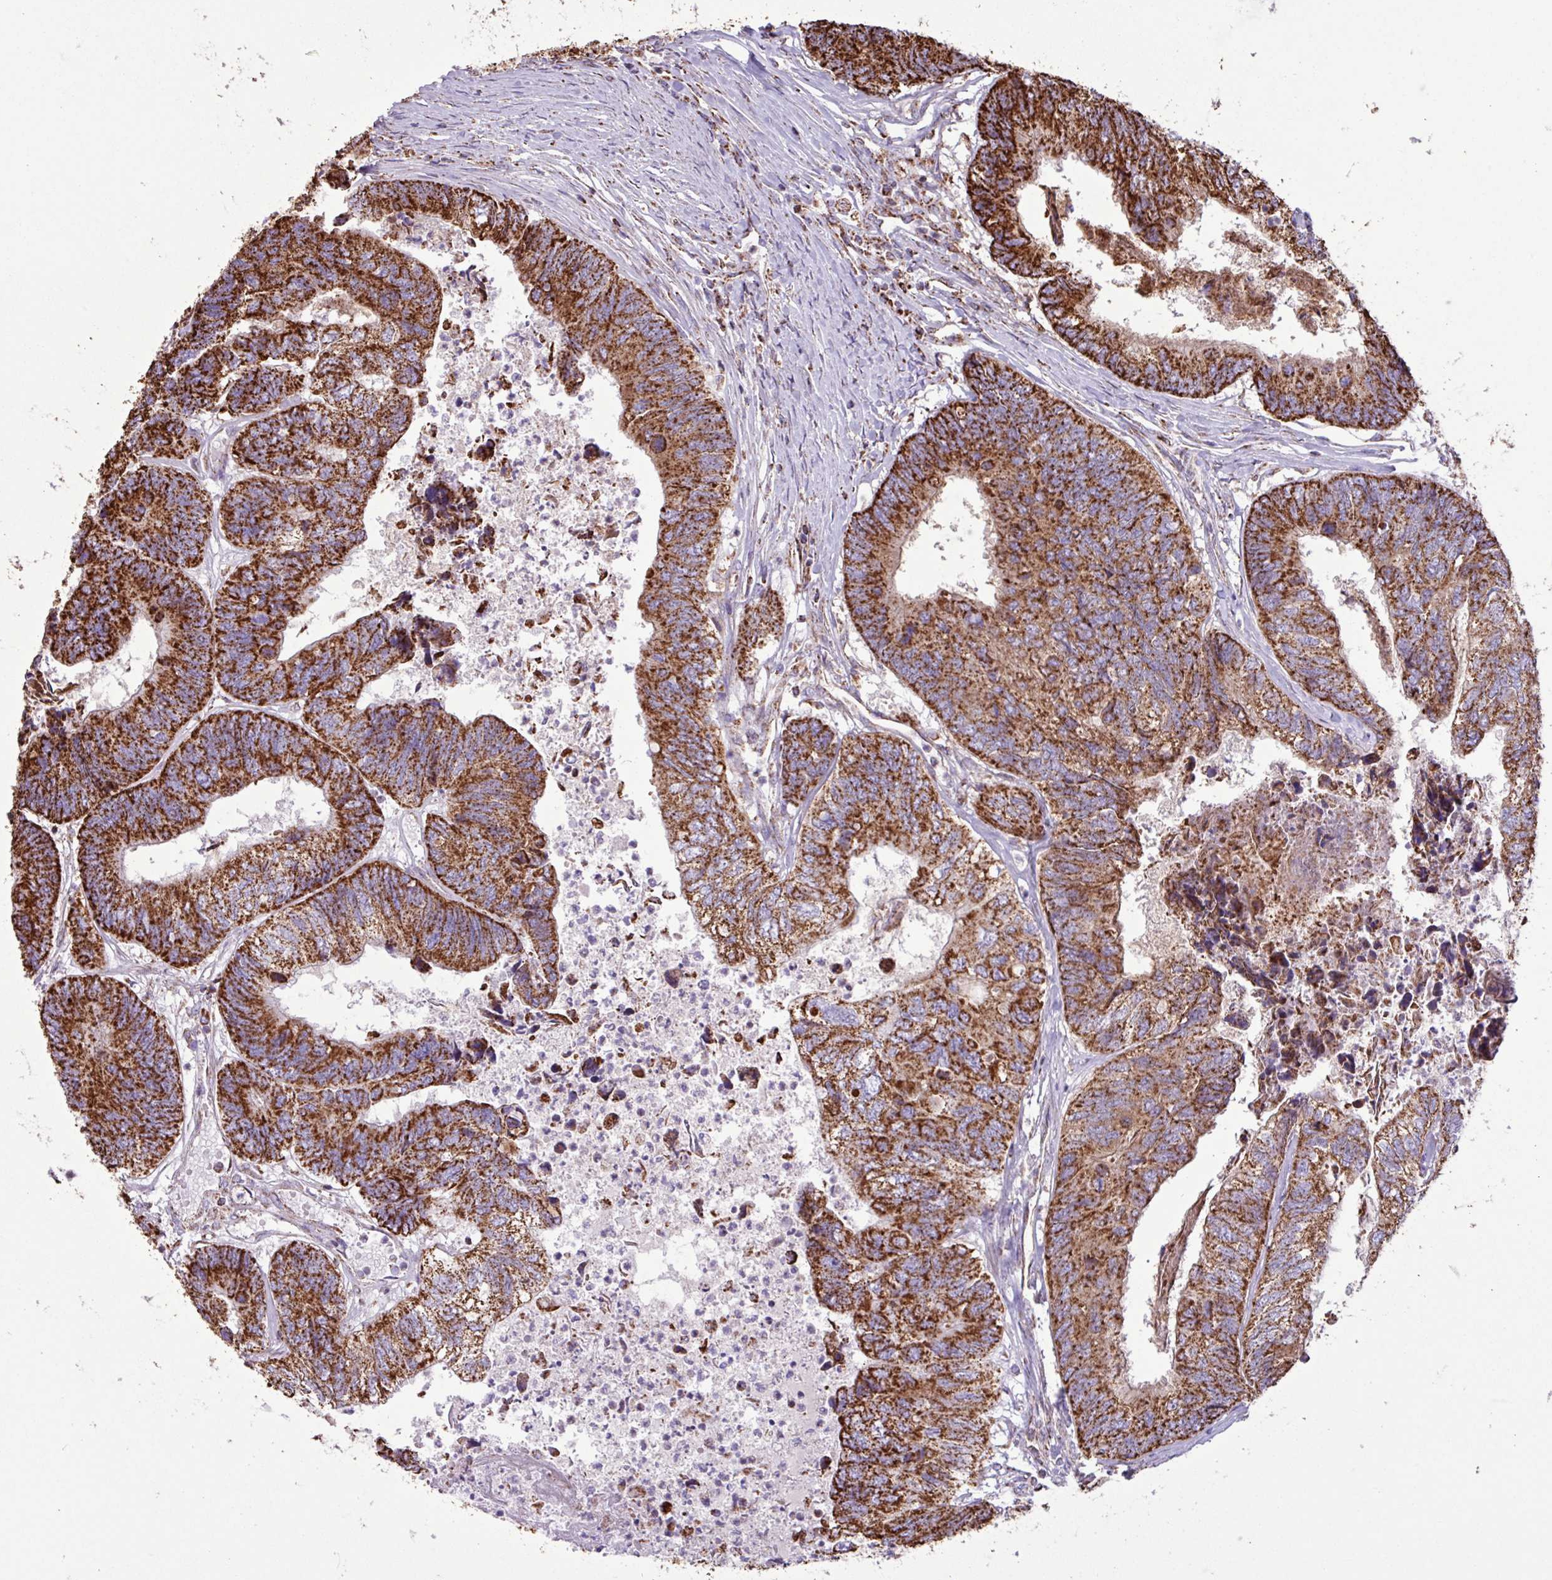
{"staining": {"intensity": "strong", "quantity": ">75%", "location": "cytoplasmic/membranous"}, "tissue": "colorectal cancer", "cell_type": "Tumor cells", "image_type": "cancer", "snomed": [{"axis": "morphology", "description": "Adenocarcinoma, NOS"}, {"axis": "topography", "description": "Colon"}], "caption": "Brown immunohistochemical staining in adenocarcinoma (colorectal) shows strong cytoplasmic/membranous staining in approximately >75% of tumor cells.", "gene": "RTL3", "patient": {"sex": "female", "age": 67}}